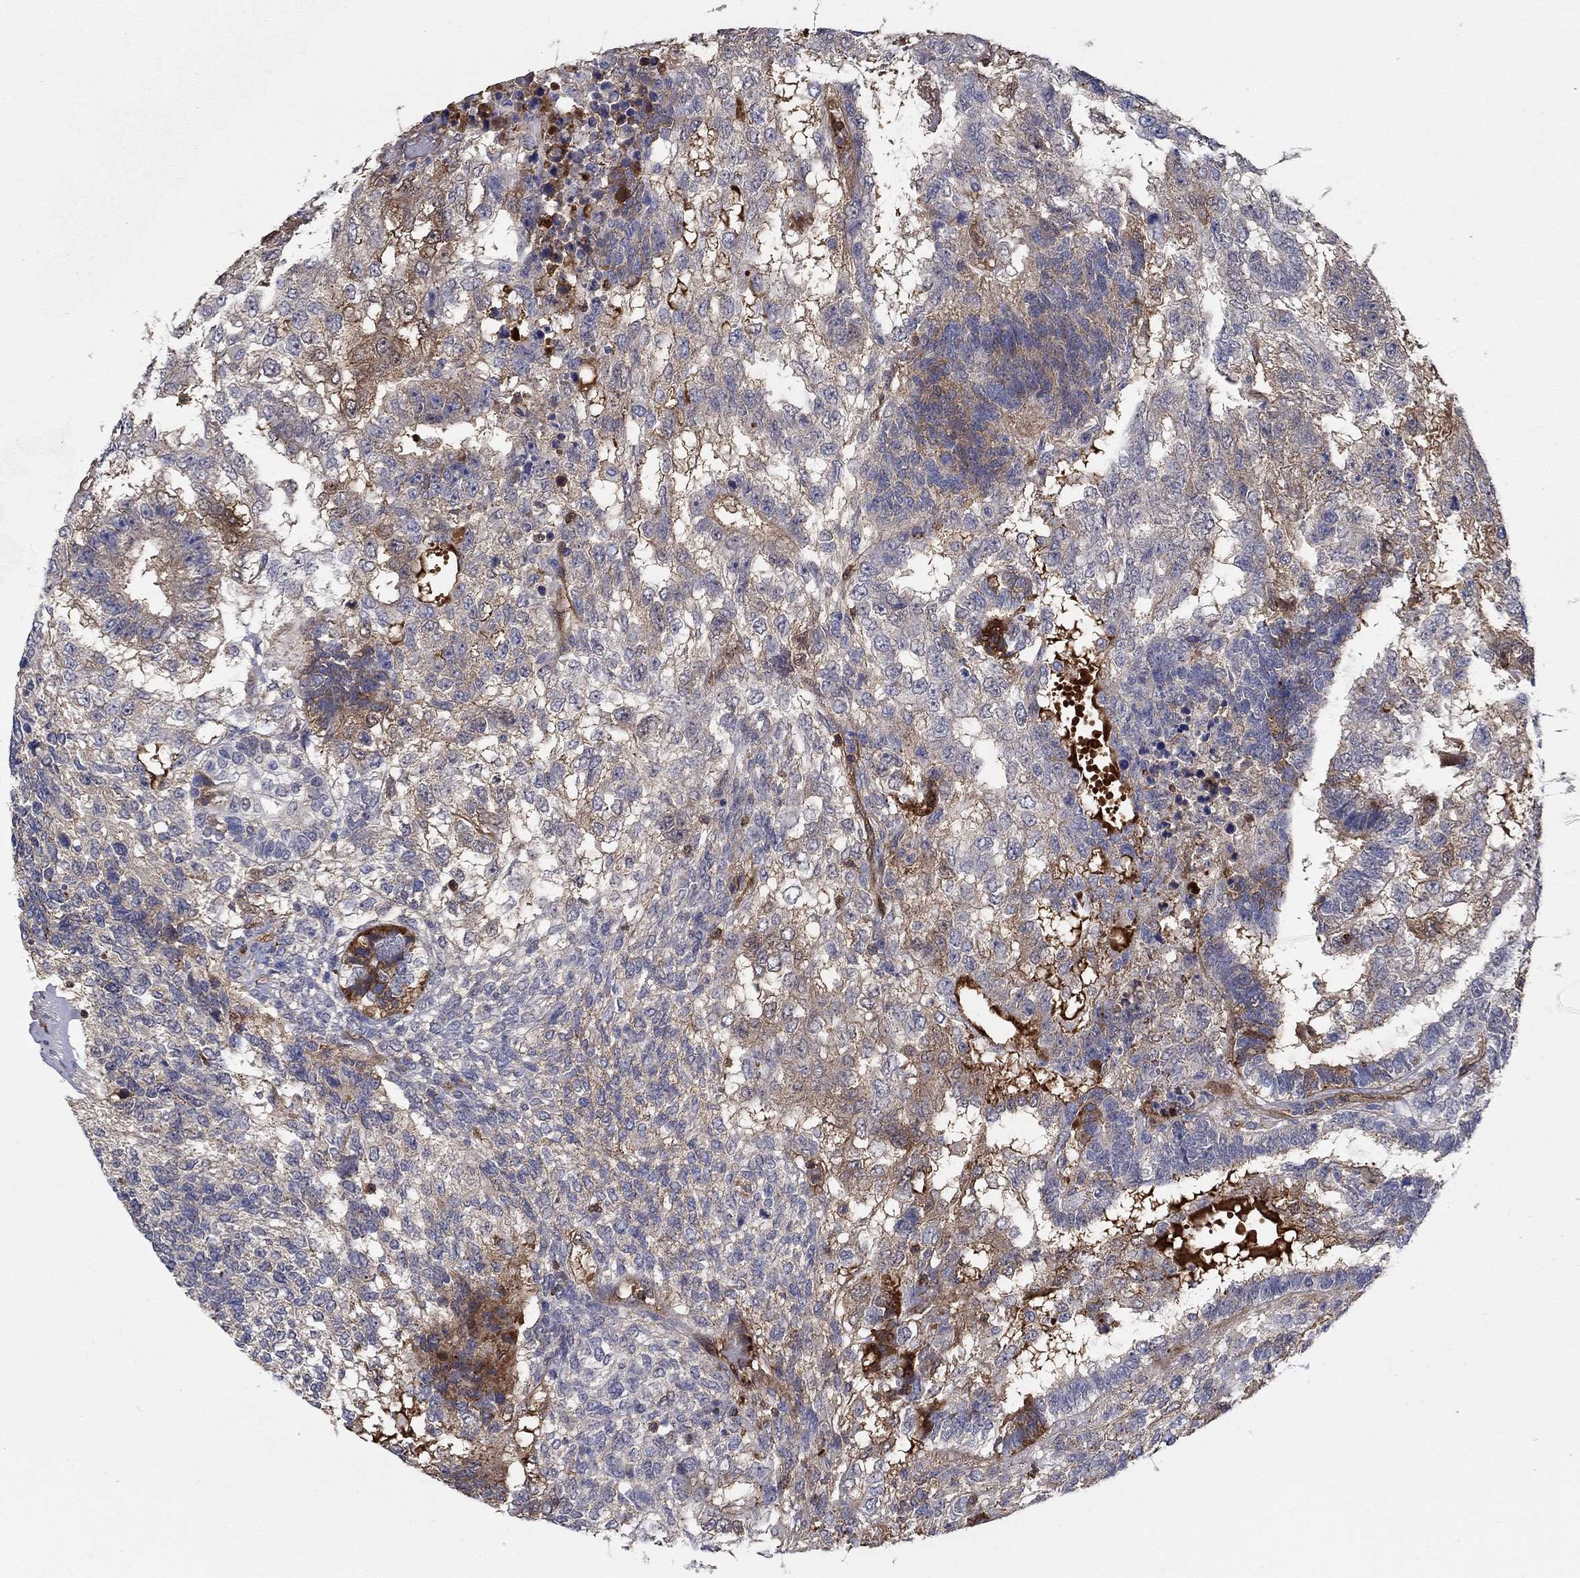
{"staining": {"intensity": "moderate", "quantity": "<25%", "location": "cytoplasmic/membranous"}, "tissue": "testis cancer", "cell_type": "Tumor cells", "image_type": "cancer", "snomed": [{"axis": "morphology", "description": "Seminoma, NOS"}, {"axis": "morphology", "description": "Carcinoma, Embryonal, NOS"}, {"axis": "topography", "description": "Testis"}], "caption": "Protein expression analysis of embryonal carcinoma (testis) exhibits moderate cytoplasmic/membranous staining in approximately <25% of tumor cells.", "gene": "AGFG2", "patient": {"sex": "male", "age": 41}}